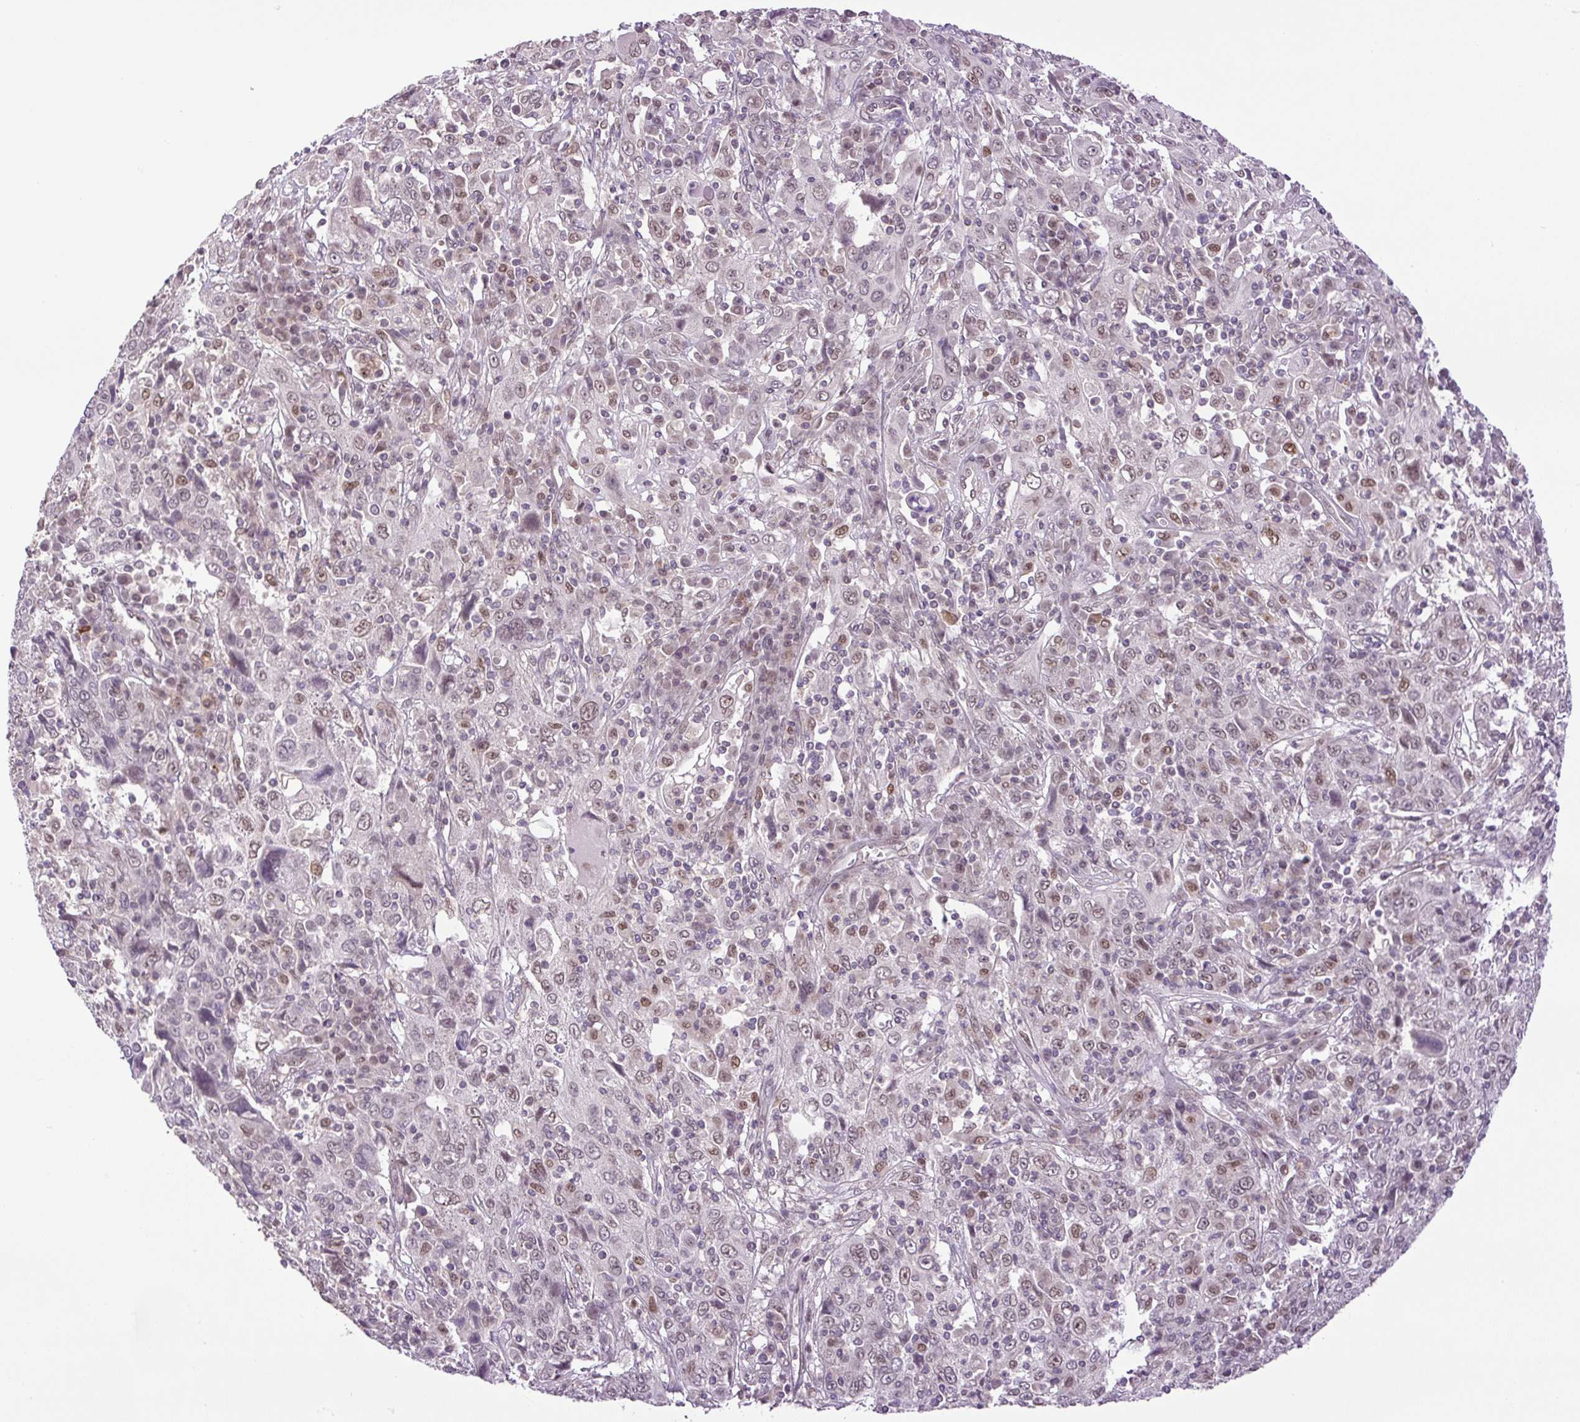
{"staining": {"intensity": "weak", "quantity": "25%-75%", "location": "nuclear"}, "tissue": "cervical cancer", "cell_type": "Tumor cells", "image_type": "cancer", "snomed": [{"axis": "morphology", "description": "Squamous cell carcinoma, NOS"}, {"axis": "topography", "description": "Cervix"}], "caption": "Protein staining of cervical squamous cell carcinoma tissue demonstrates weak nuclear positivity in about 25%-75% of tumor cells.", "gene": "KPNA1", "patient": {"sex": "female", "age": 46}}